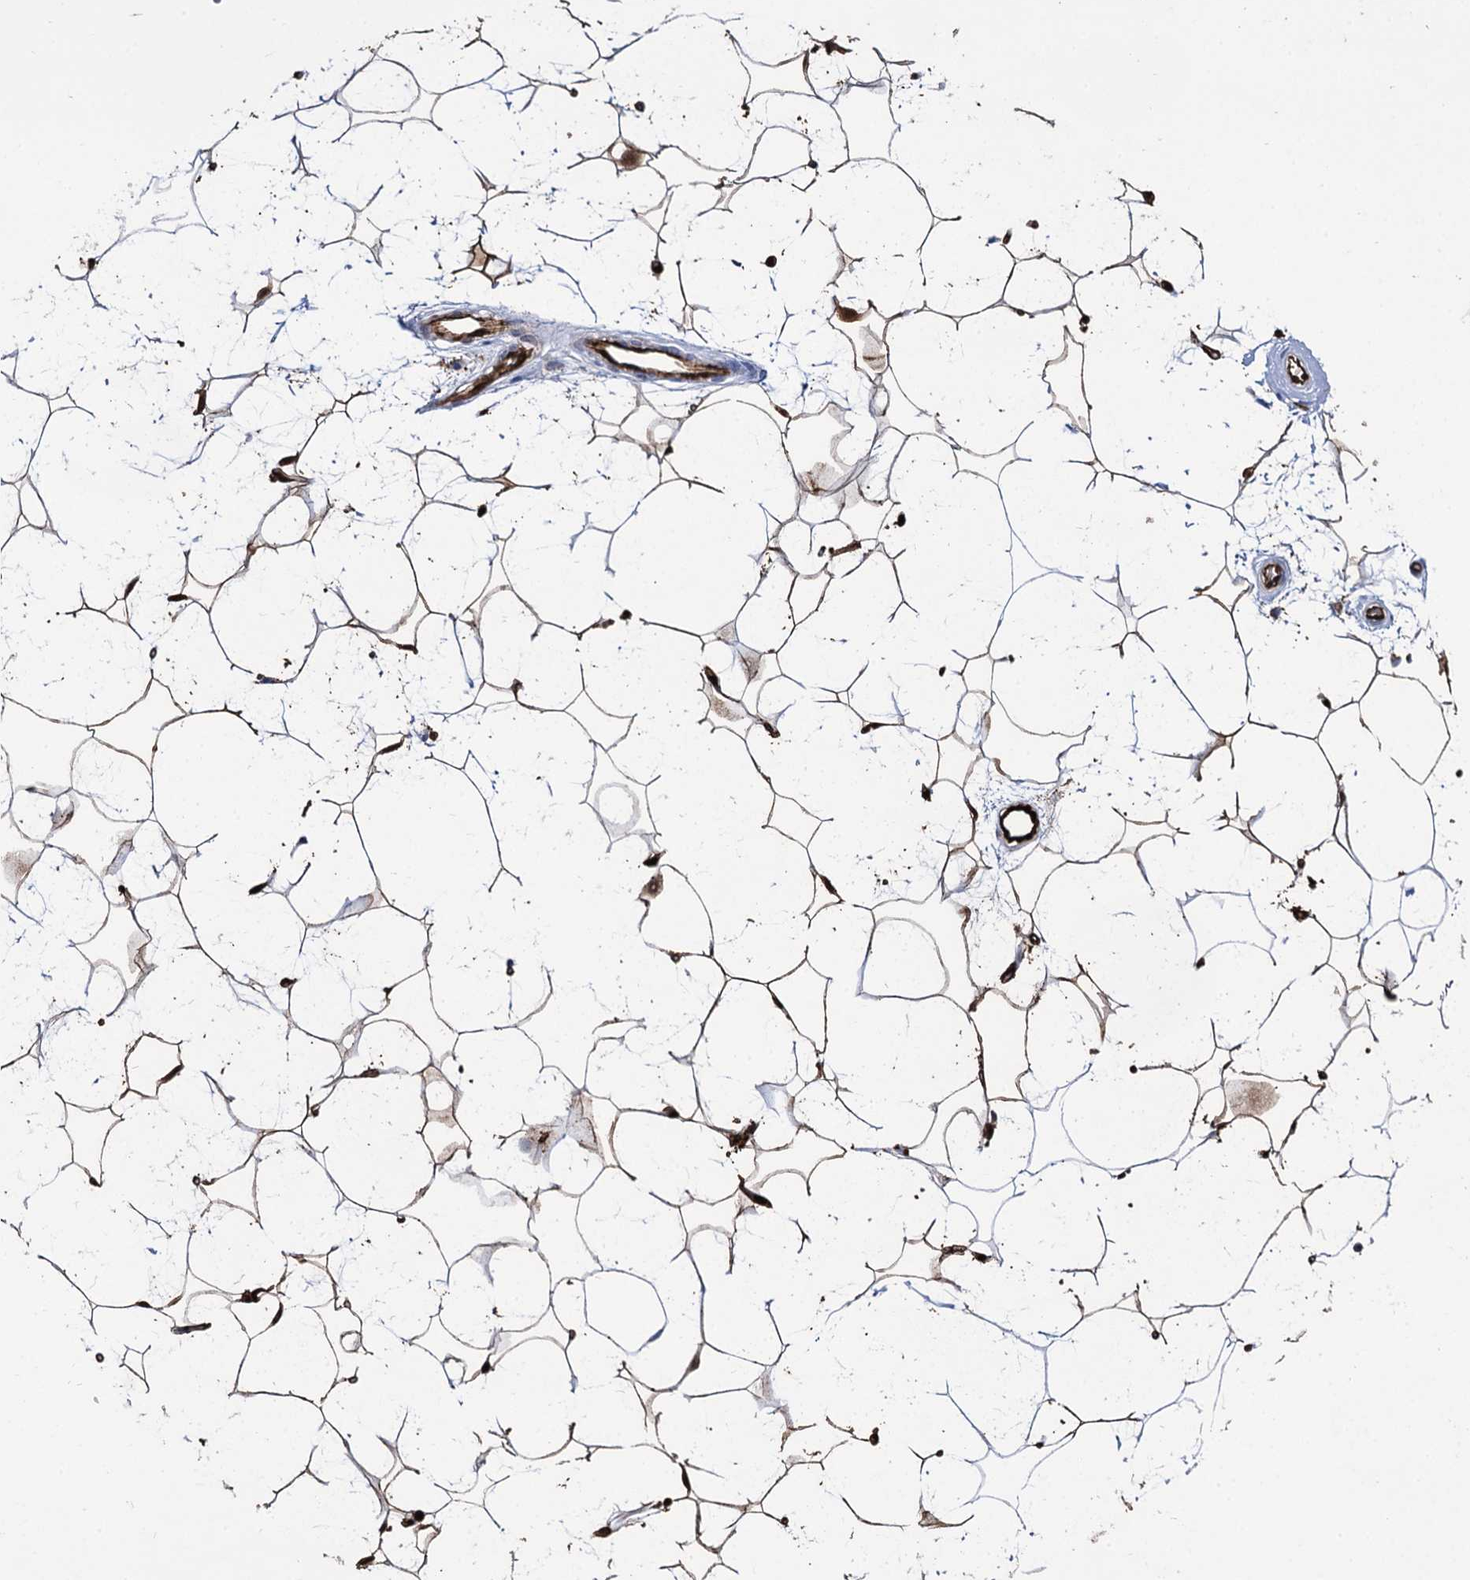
{"staining": {"intensity": "strong", "quantity": ">75%", "location": "cytoplasmic/membranous,nuclear"}, "tissue": "adipose tissue", "cell_type": "Adipocytes", "image_type": "normal", "snomed": [{"axis": "morphology", "description": "Normal tissue, NOS"}, {"axis": "topography", "description": "Breast"}], "caption": "Immunohistochemistry micrograph of normal adipose tissue: human adipose tissue stained using immunohistochemistry displays high levels of strong protein expression localized specifically in the cytoplasmic/membranous,nuclear of adipocytes, appearing as a cytoplasmic/membranous,nuclear brown color.", "gene": "FABP5", "patient": {"sex": "female", "age": 26}}